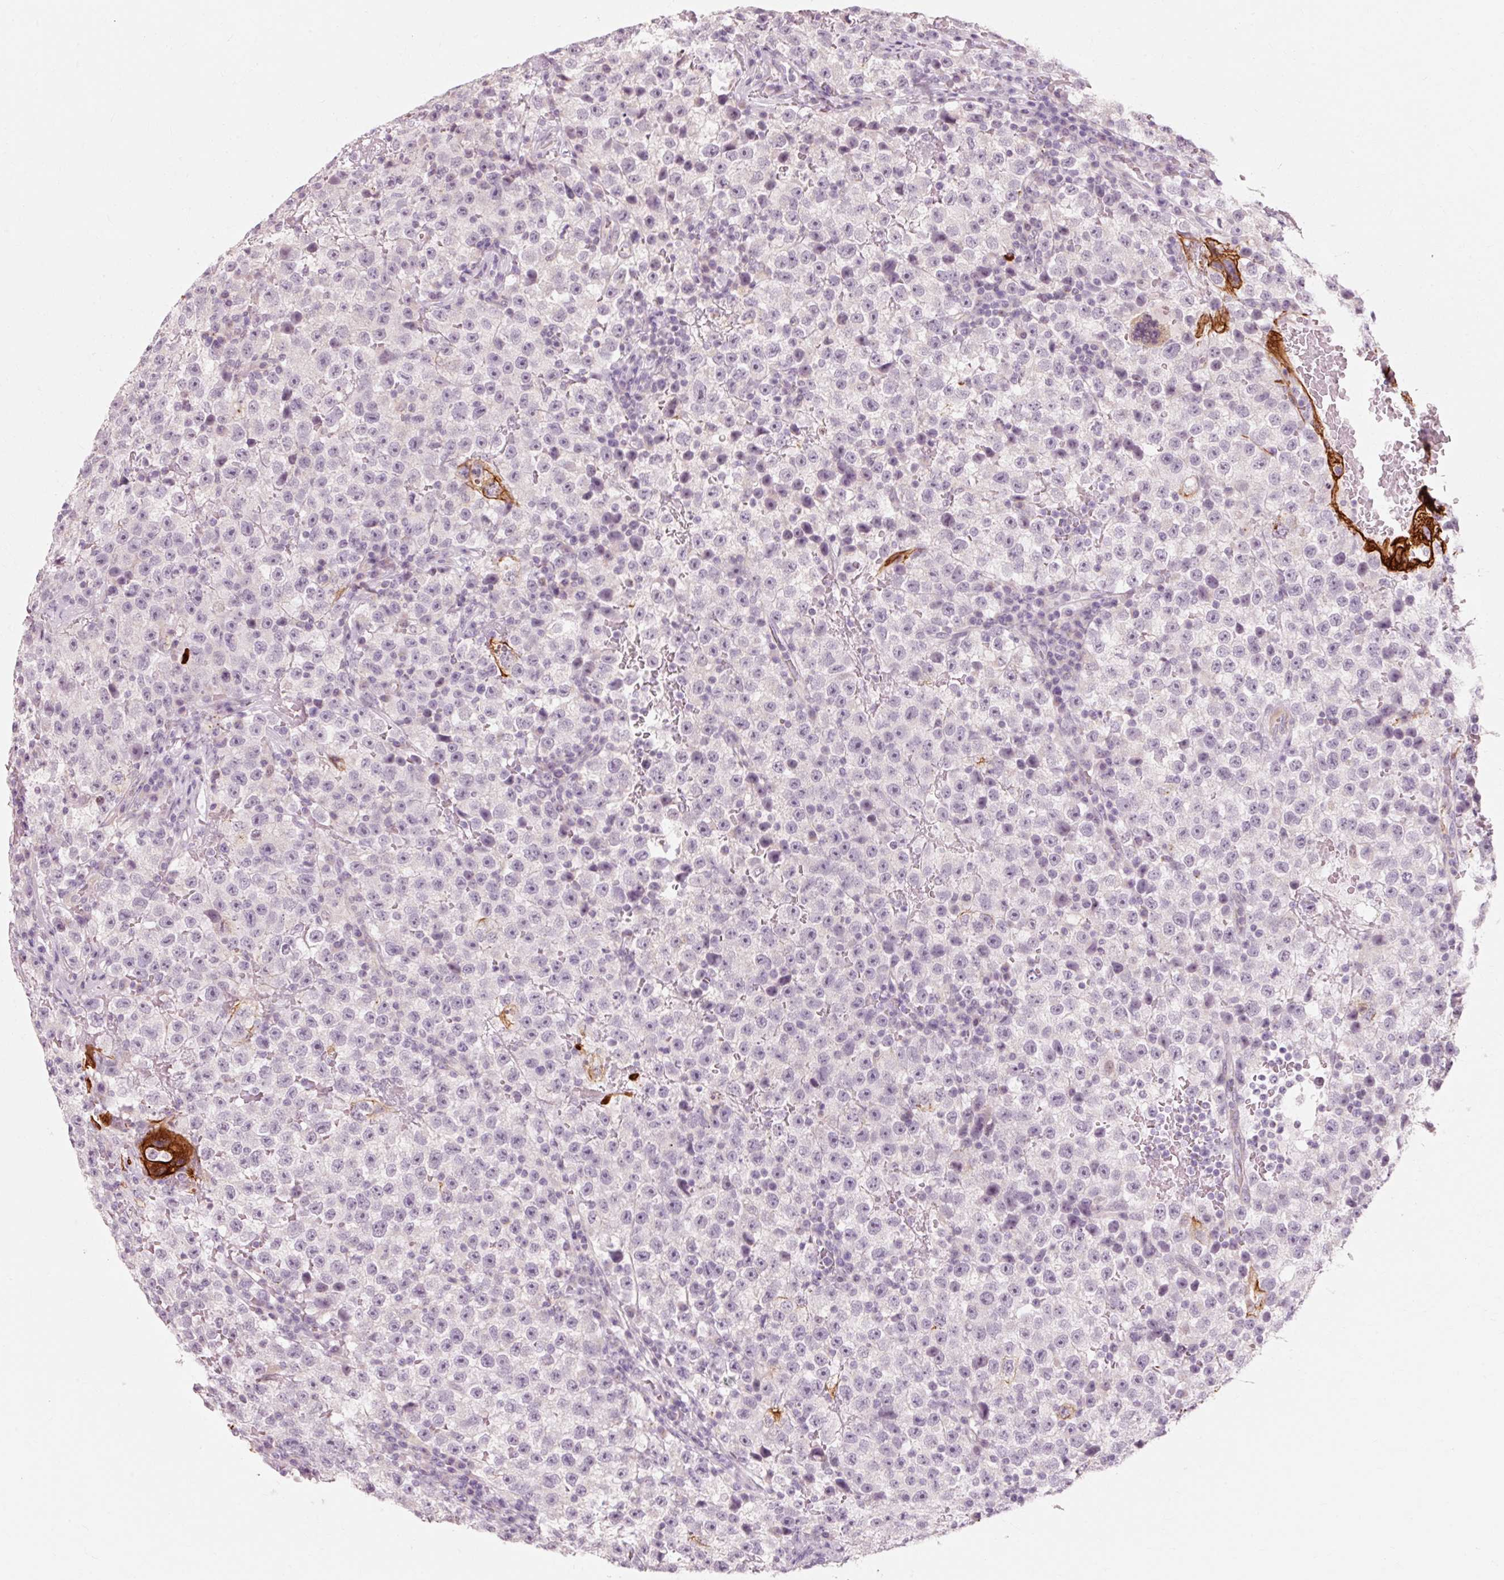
{"staining": {"intensity": "negative", "quantity": "none", "location": "none"}, "tissue": "testis cancer", "cell_type": "Tumor cells", "image_type": "cancer", "snomed": [{"axis": "morphology", "description": "Seminoma, NOS"}, {"axis": "topography", "description": "Testis"}], "caption": "Protein analysis of testis seminoma exhibits no significant expression in tumor cells.", "gene": "TRIM73", "patient": {"sex": "male", "age": 22}}